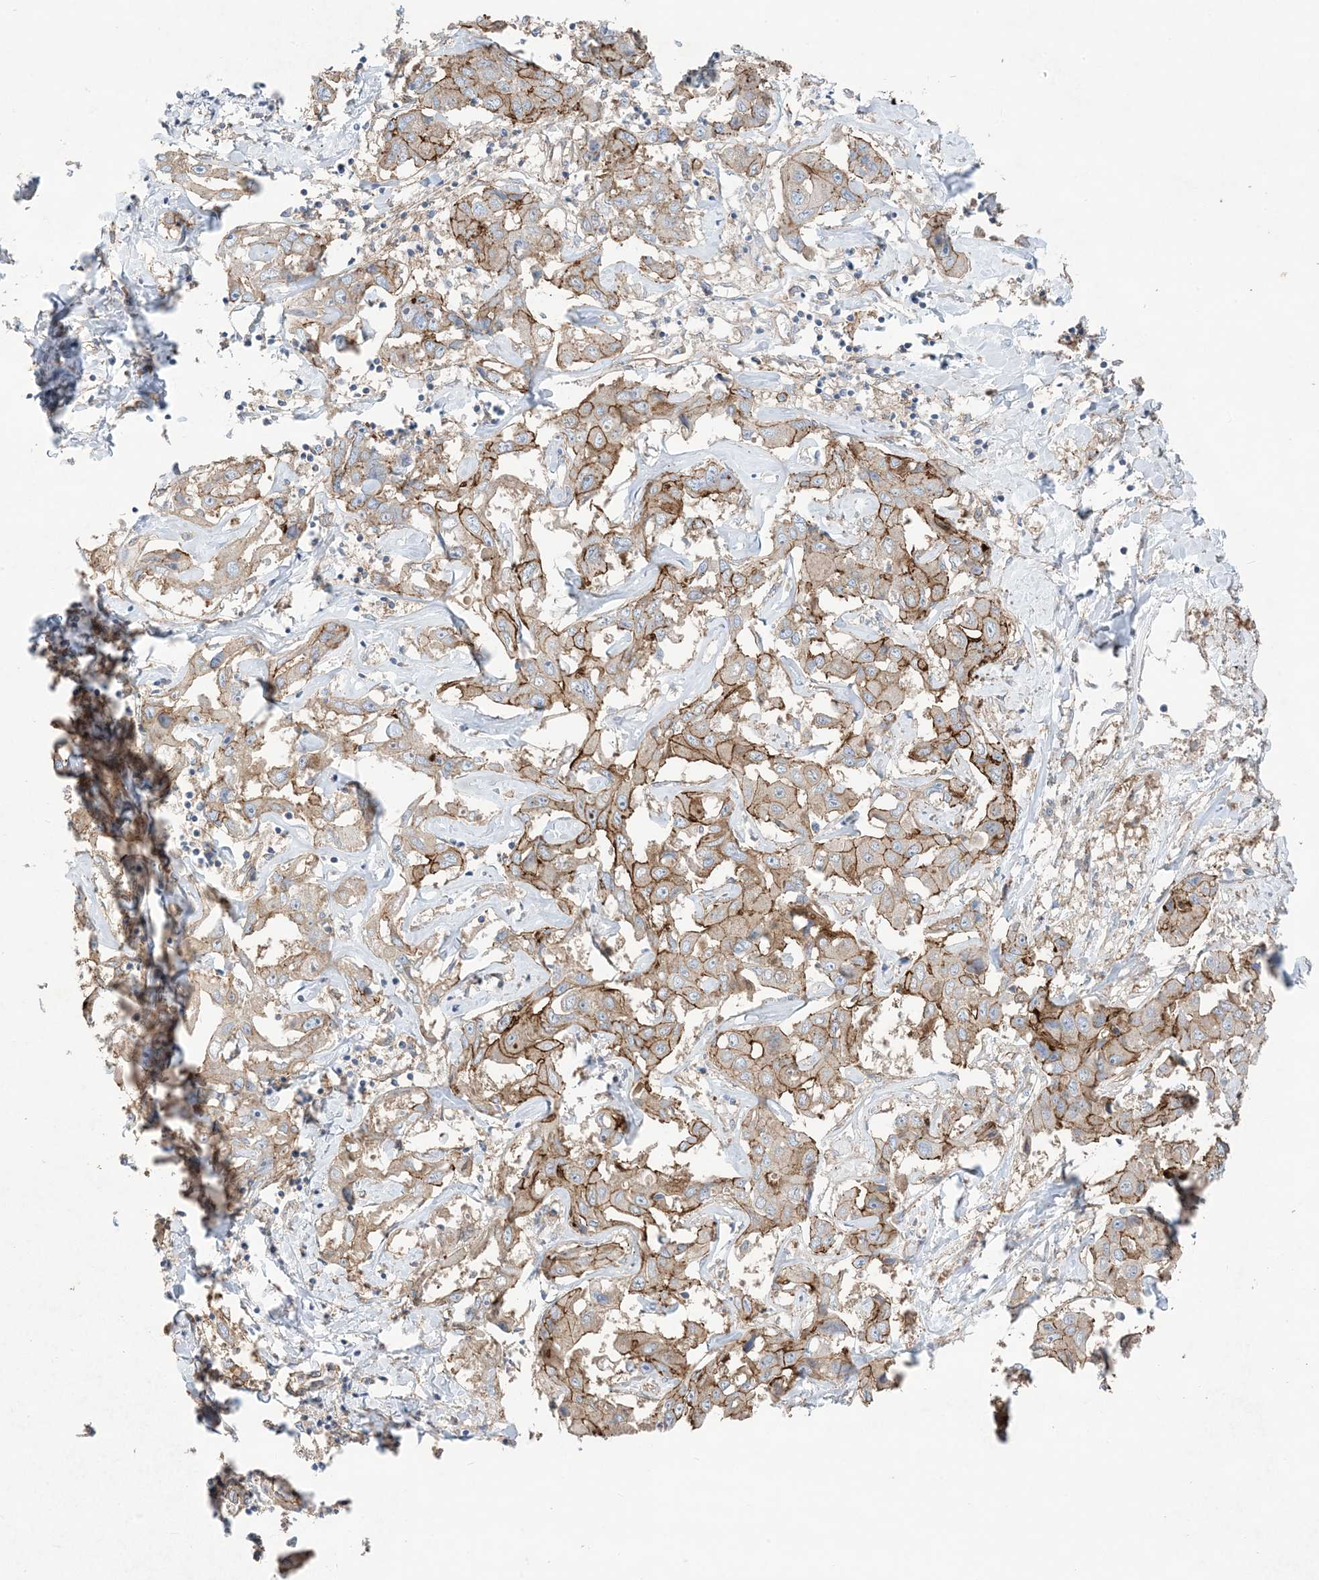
{"staining": {"intensity": "moderate", "quantity": "25%-75%", "location": "cytoplasmic/membranous"}, "tissue": "liver cancer", "cell_type": "Tumor cells", "image_type": "cancer", "snomed": [{"axis": "morphology", "description": "Cholangiocarcinoma"}, {"axis": "topography", "description": "Liver"}], "caption": "Moderate cytoplasmic/membranous protein positivity is seen in about 25%-75% of tumor cells in liver cholangiocarcinoma.", "gene": "CCNY", "patient": {"sex": "male", "age": 59}}